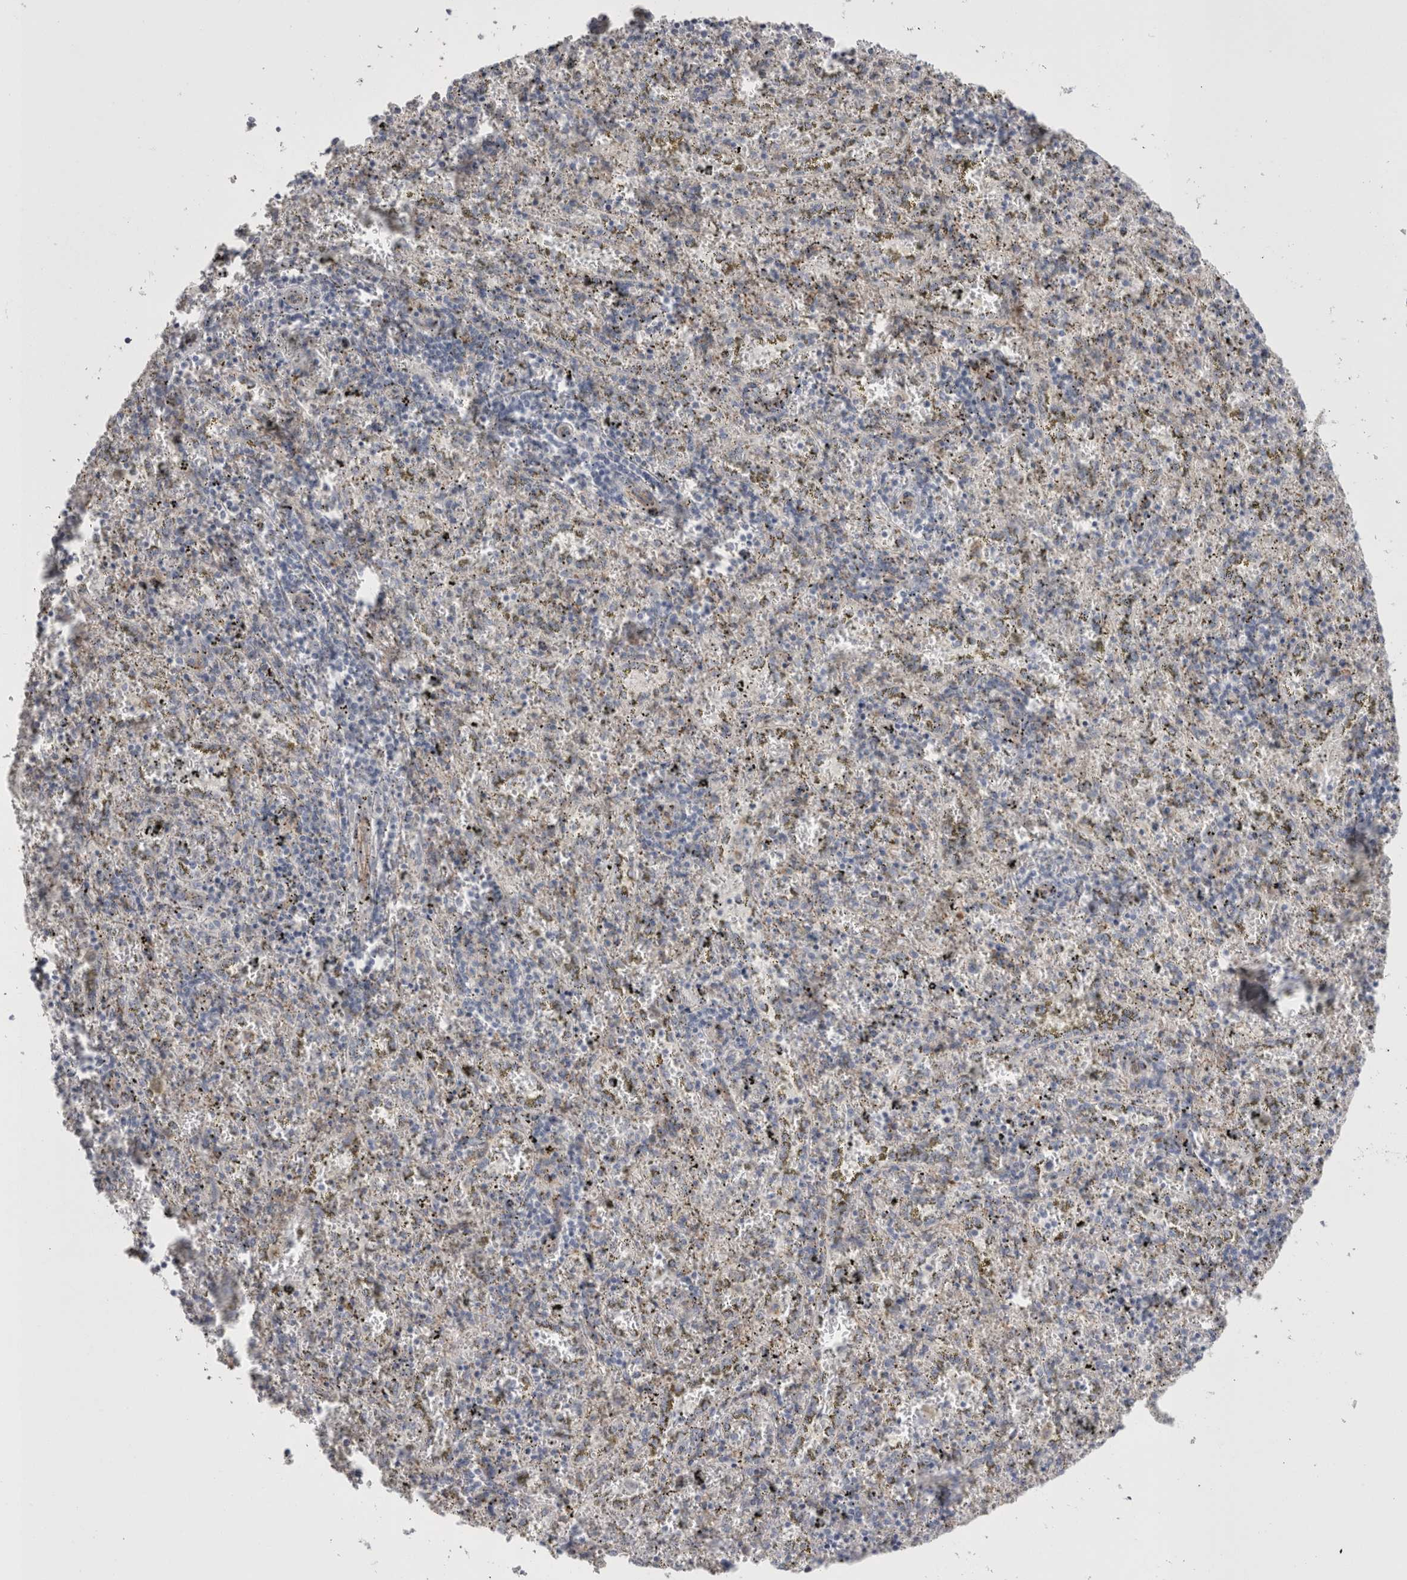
{"staining": {"intensity": "weak", "quantity": "<25%", "location": "cytoplasmic/membranous"}, "tissue": "spleen", "cell_type": "Cells in red pulp", "image_type": "normal", "snomed": [{"axis": "morphology", "description": "Normal tissue, NOS"}, {"axis": "topography", "description": "Spleen"}], "caption": "IHC histopathology image of unremarkable human spleen stained for a protein (brown), which displays no staining in cells in red pulp. (DAB immunohistochemistry (IHC) visualized using brightfield microscopy, high magnification).", "gene": "EPDR1", "patient": {"sex": "male", "age": 11}}